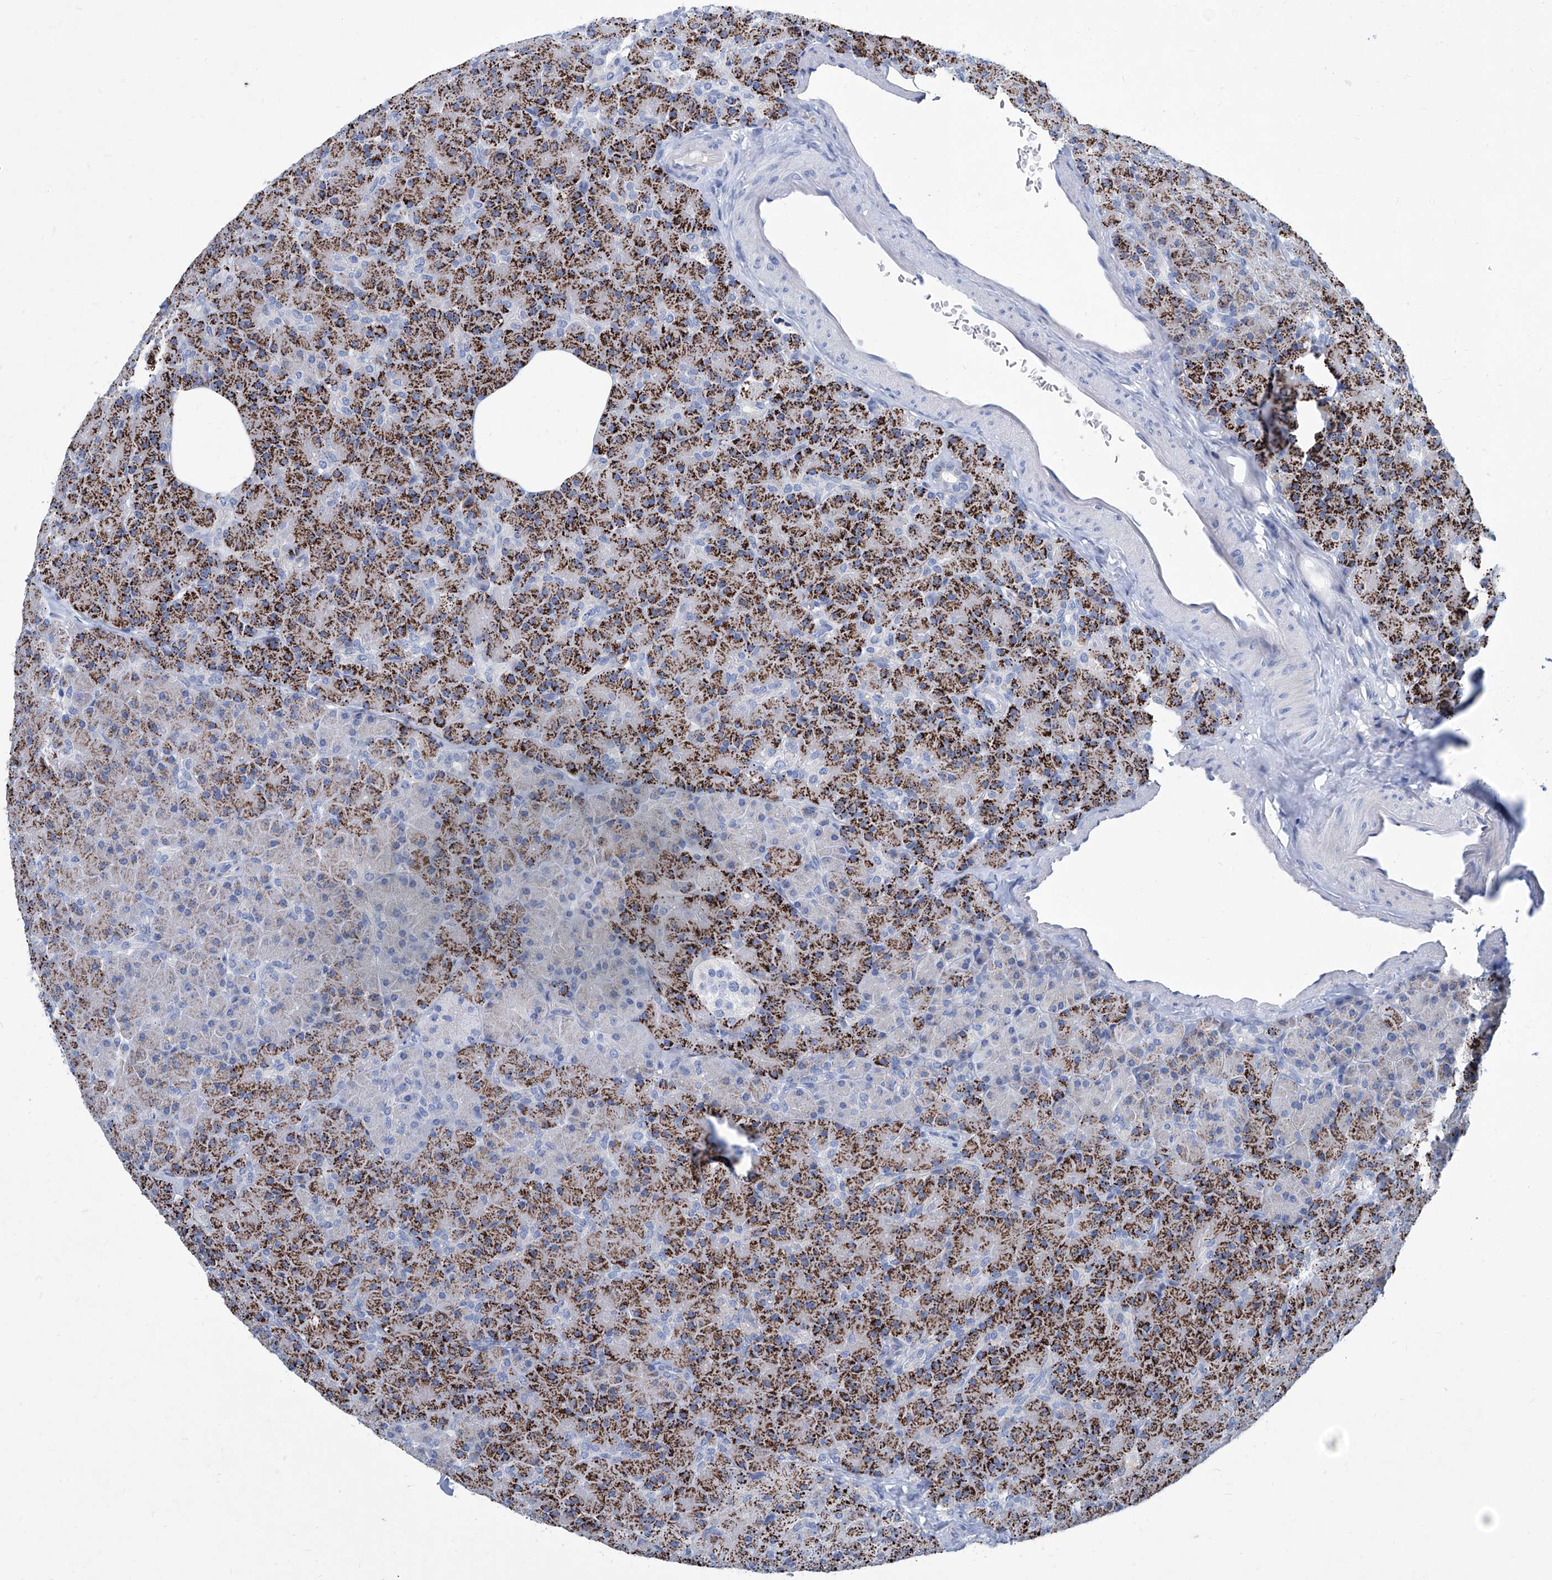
{"staining": {"intensity": "strong", "quantity": ">75%", "location": "cytoplasmic/membranous"}, "tissue": "pancreas", "cell_type": "Exocrine glandular cells", "image_type": "normal", "snomed": [{"axis": "morphology", "description": "Normal tissue, NOS"}, {"axis": "topography", "description": "Pancreas"}], "caption": "Pancreas stained with a brown dye exhibits strong cytoplasmic/membranous positive expression in approximately >75% of exocrine glandular cells.", "gene": "ZNF519", "patient": {"sex": "female", "age": 43}}